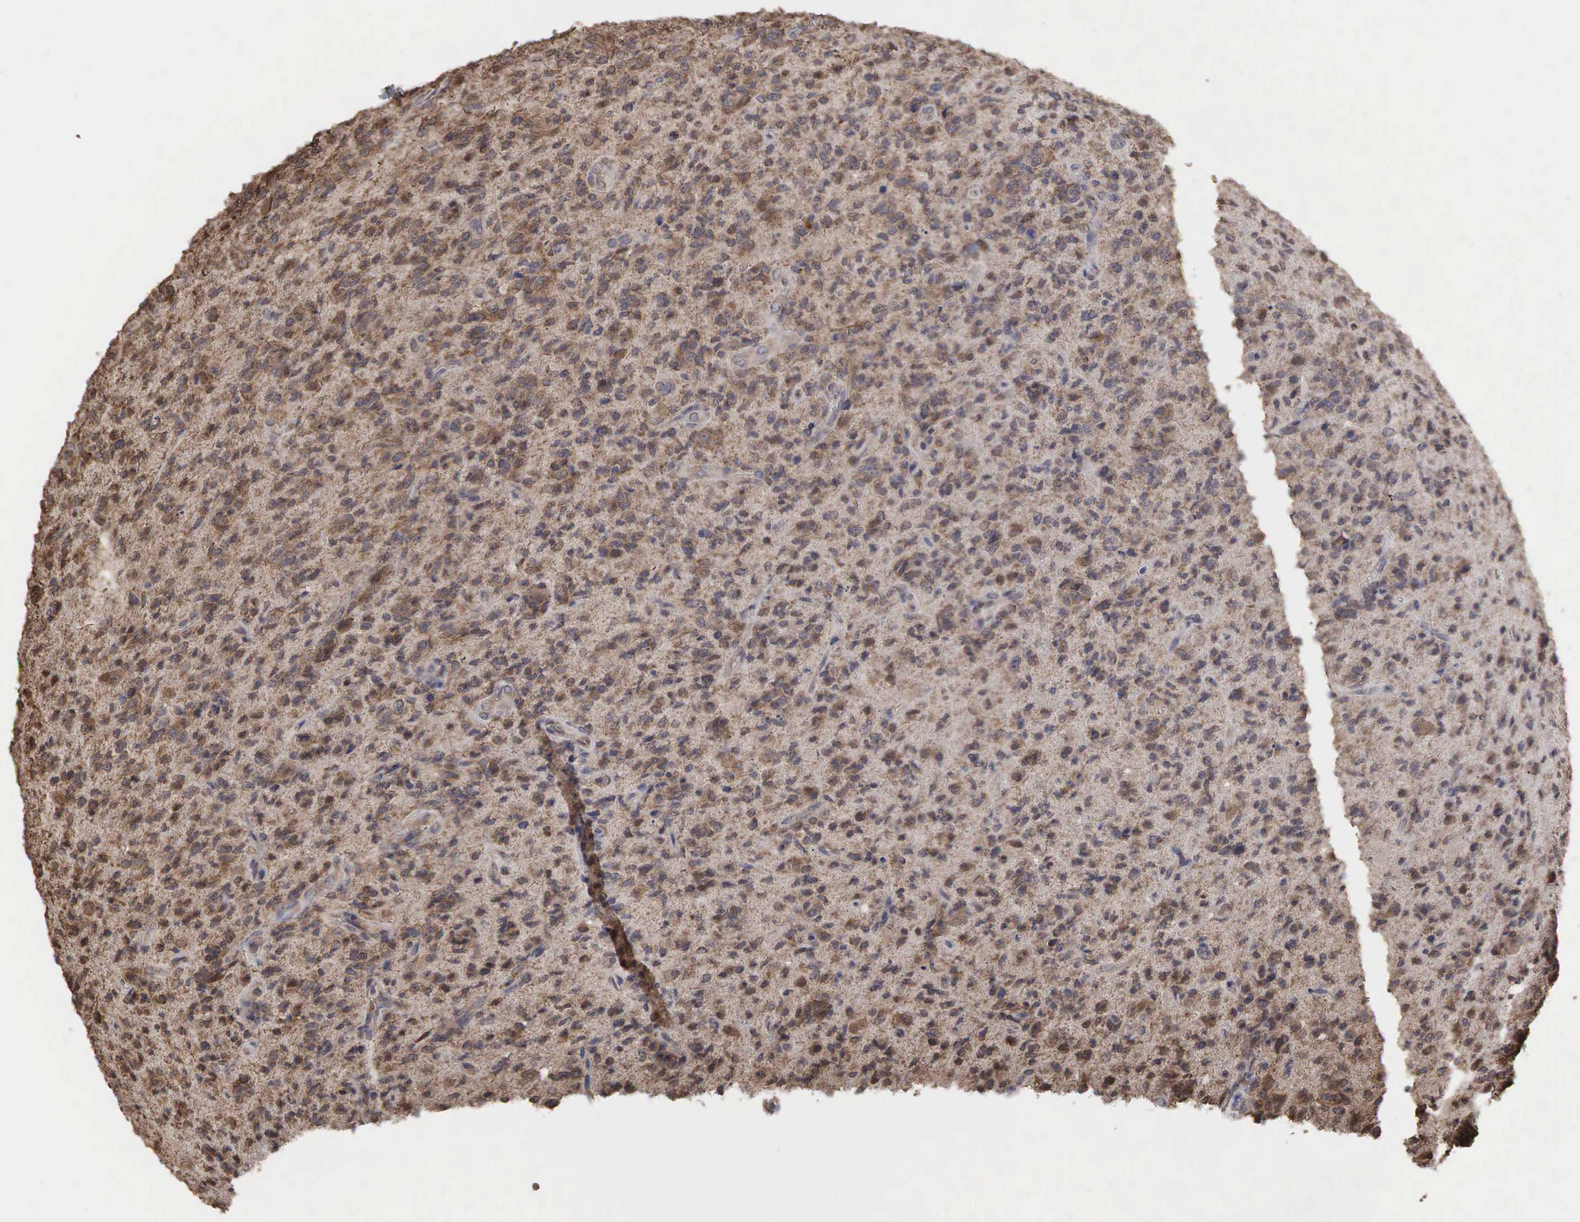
{"staining": {"intensity": "moderate", "quantity": ">75%", "location": "cytoplasmic/membranous"}, "tissue": "glioma", "cell_type": "Tumor cells", "image_type": "cancer", "snomed": [{"axis": "morphology", "description": "Glioma, malignant, High grade"}, {"axis": "topography", "description": "Brain"}], "caption": "An image of human glioma stained for a protein reveals moderate cytoplasmic/membranous brown staining in tumor cells.", "gene": "PABPC5", "patient": {"sex": "male", "age": 36}}